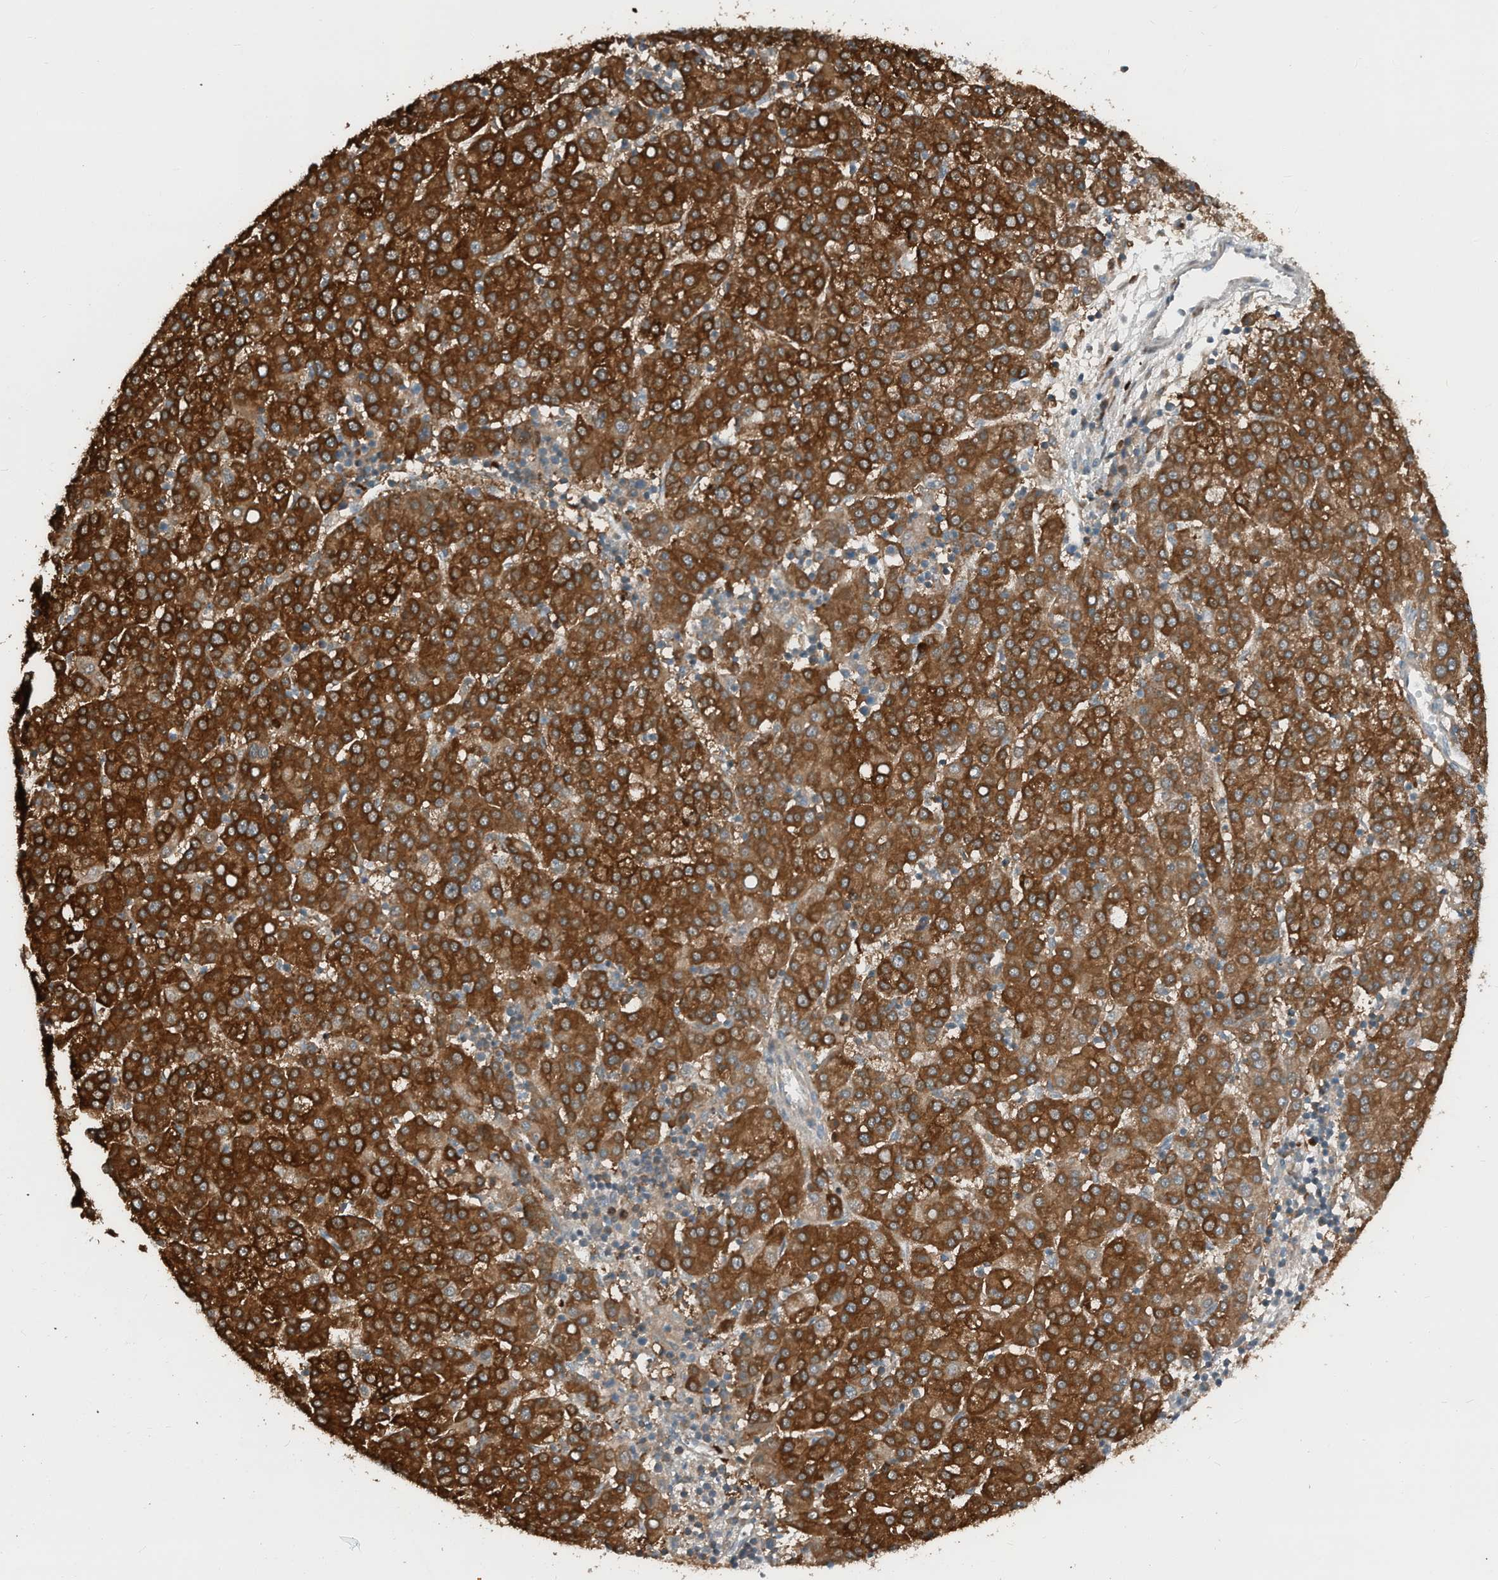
{"staining": {"intensity": "strong", "quantity": ">75%", "location": "cytoplasmic/membranous"}, "tissue": "liver cancer", "cell_type": "Tumor cells", "image_type": "cancer", "snomed": [{"axis": "morphology", "description": "Carcinoma, Hepatocellular, NOS"}, {"axis": "topography", "description": "Liver"}], "caption": "Protein expression by IHC exhibits strong cytoplasmic/membranous expression in approximately >75% of tumor cells in liver cancer.", "gene": "RMND1", "patient": {"sex": "female", "age": 58}}